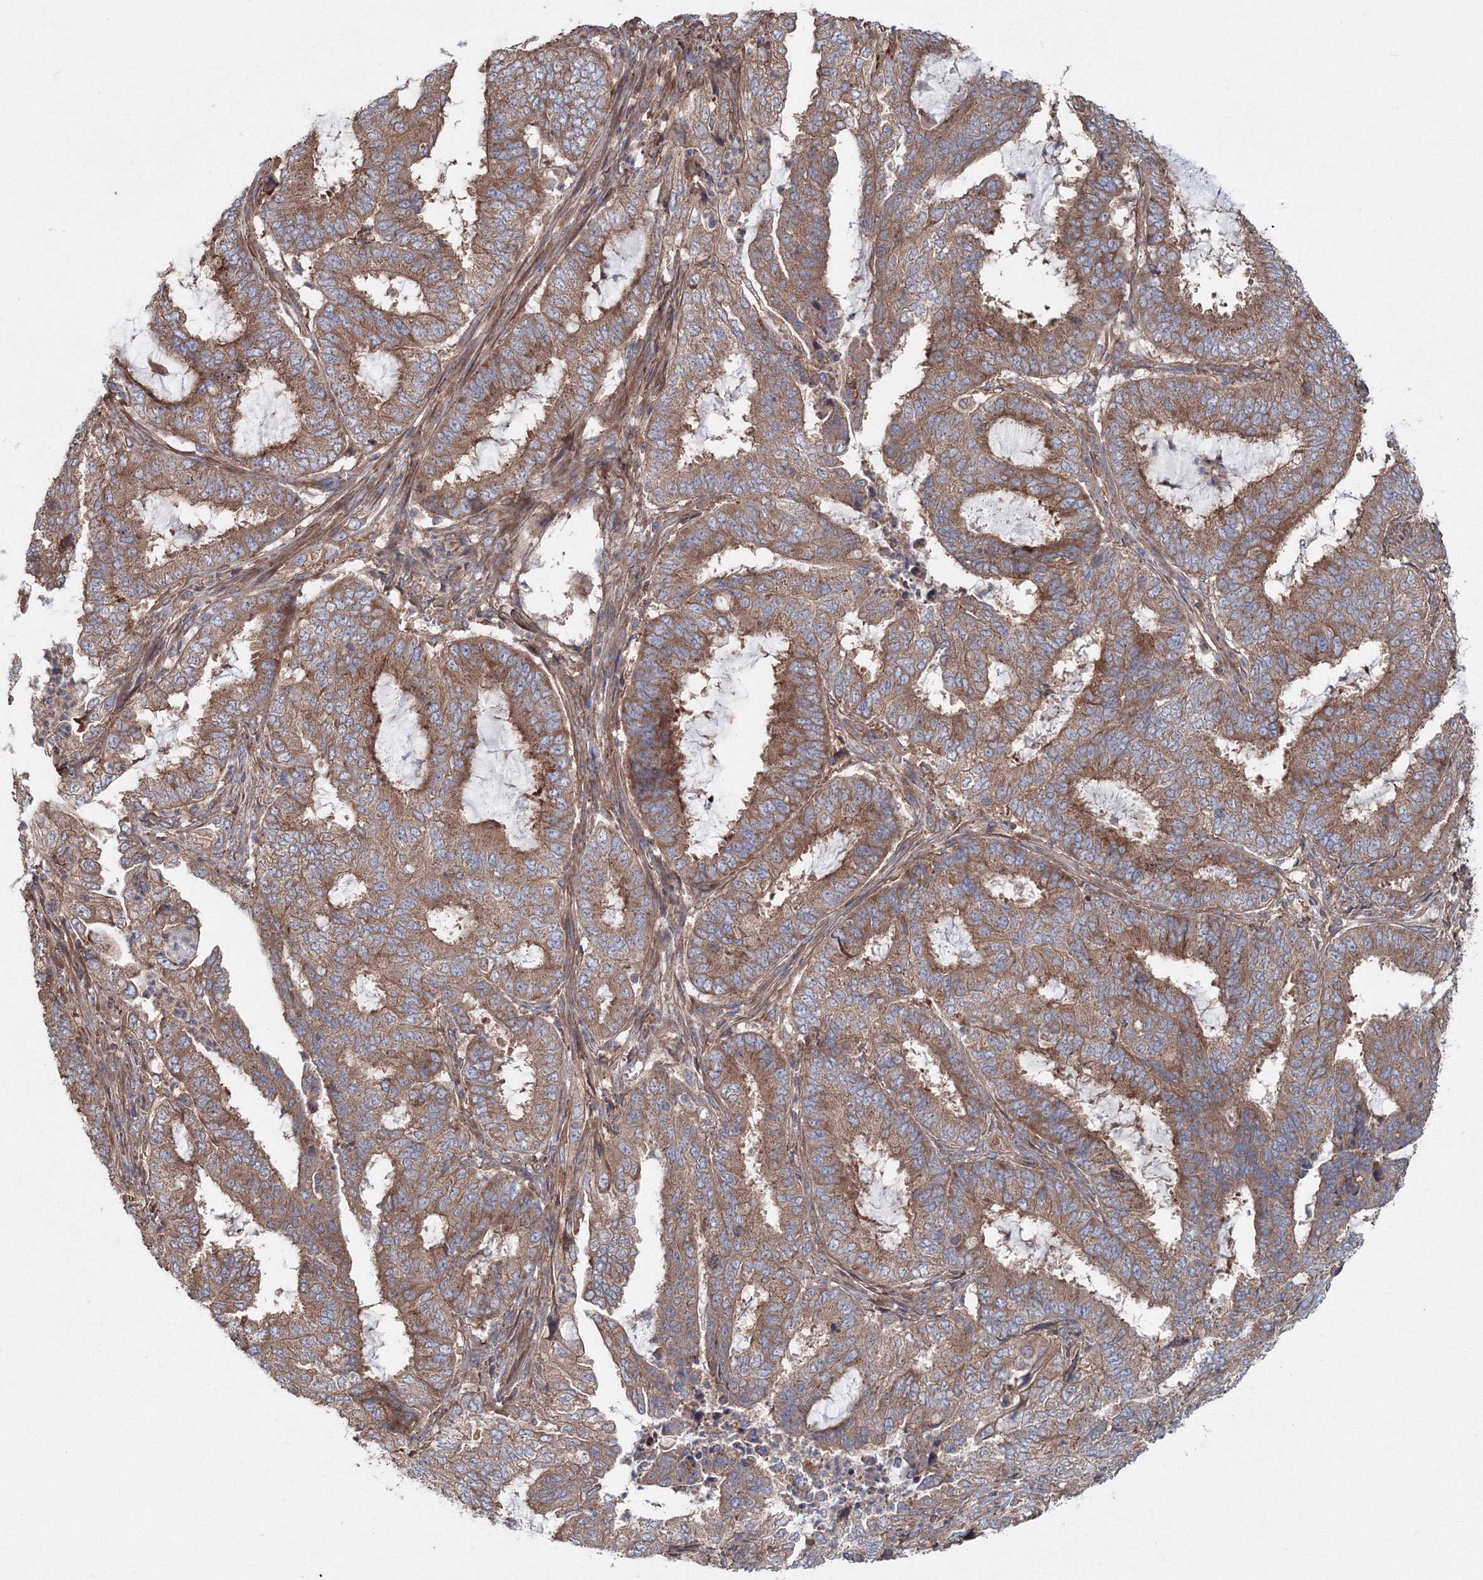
{"staining": {"intensity": "moderate", "quantity": ">75%", "location": "cytoplasmic/membranous"}, "tissue": "endometrial cancer", "cell_type": "Tumor cells", "image_type": "cancer", "snomed": [{"axis": "morphology", "description": "Adenocarcinoma, NOS"}, {"axis": "topography", "description": "Endometrium"}], "caption": "Immunohistochemistry (DAB) staining of endometrial adenocarcinoma demonstrates moderate cytoplasmic/membranous protein staining in about >75% of tumor cells.", "gene": "EXOC1", "patient": {"sex": "female", "age": 51}}